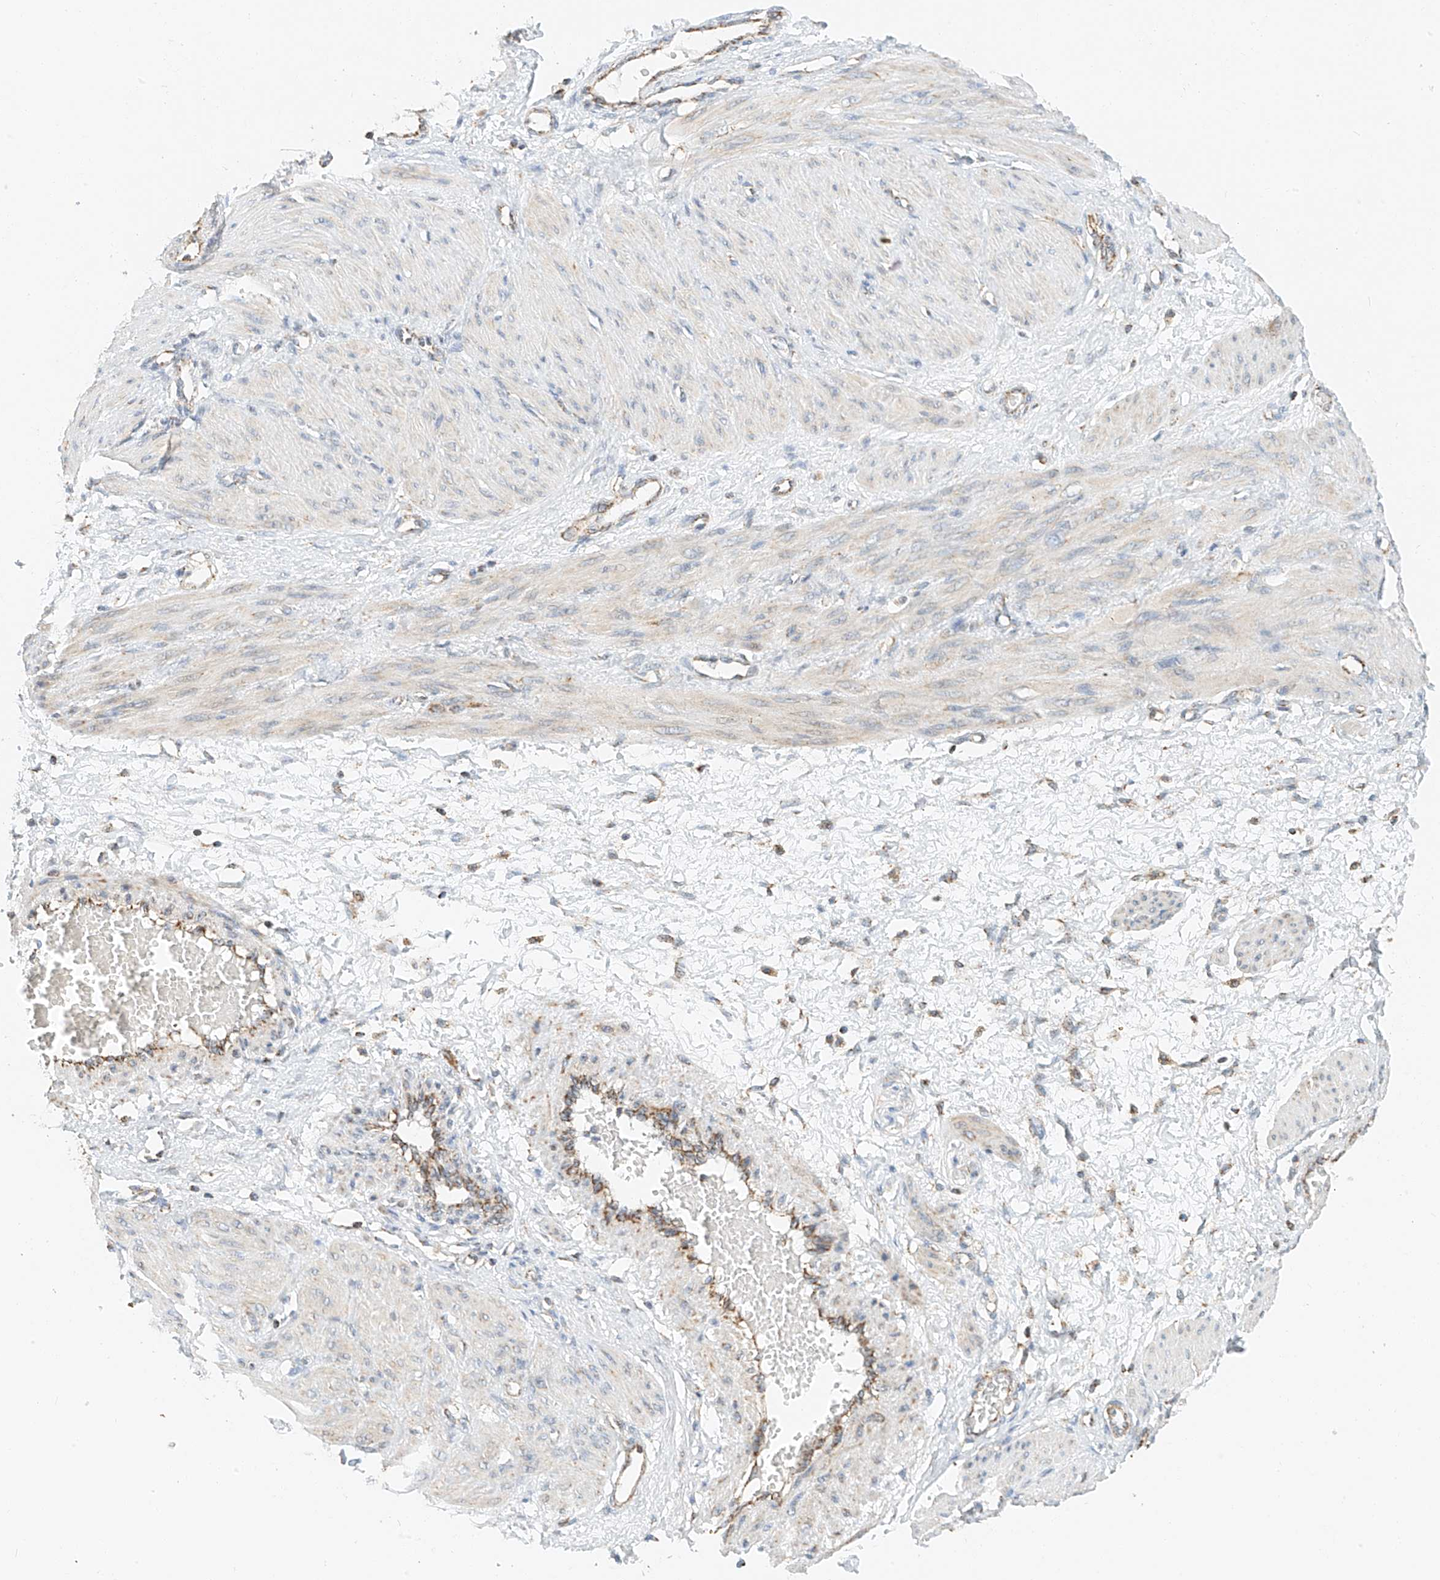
{"staining": {"intensity": "negative", "quantity": "none", "location": "none"}, "tissue": "smooth muscle", "cell_type": "Smooth muscle cells", "image_type": "normal", "snomed": [{"axis": "morphology", "description": "Normal tissue, NOS"}, {"axis": "topography", "description": "Endometrium"}], "caption": "The immunohistochemistry histopathology image has no significant staining in smooth muscle cells of smooth muscle. (DAB immunohistochemistry (IHC), high magnification).", "gene": "YIPF7", "patient": {"sex": "female", "age": 33}}